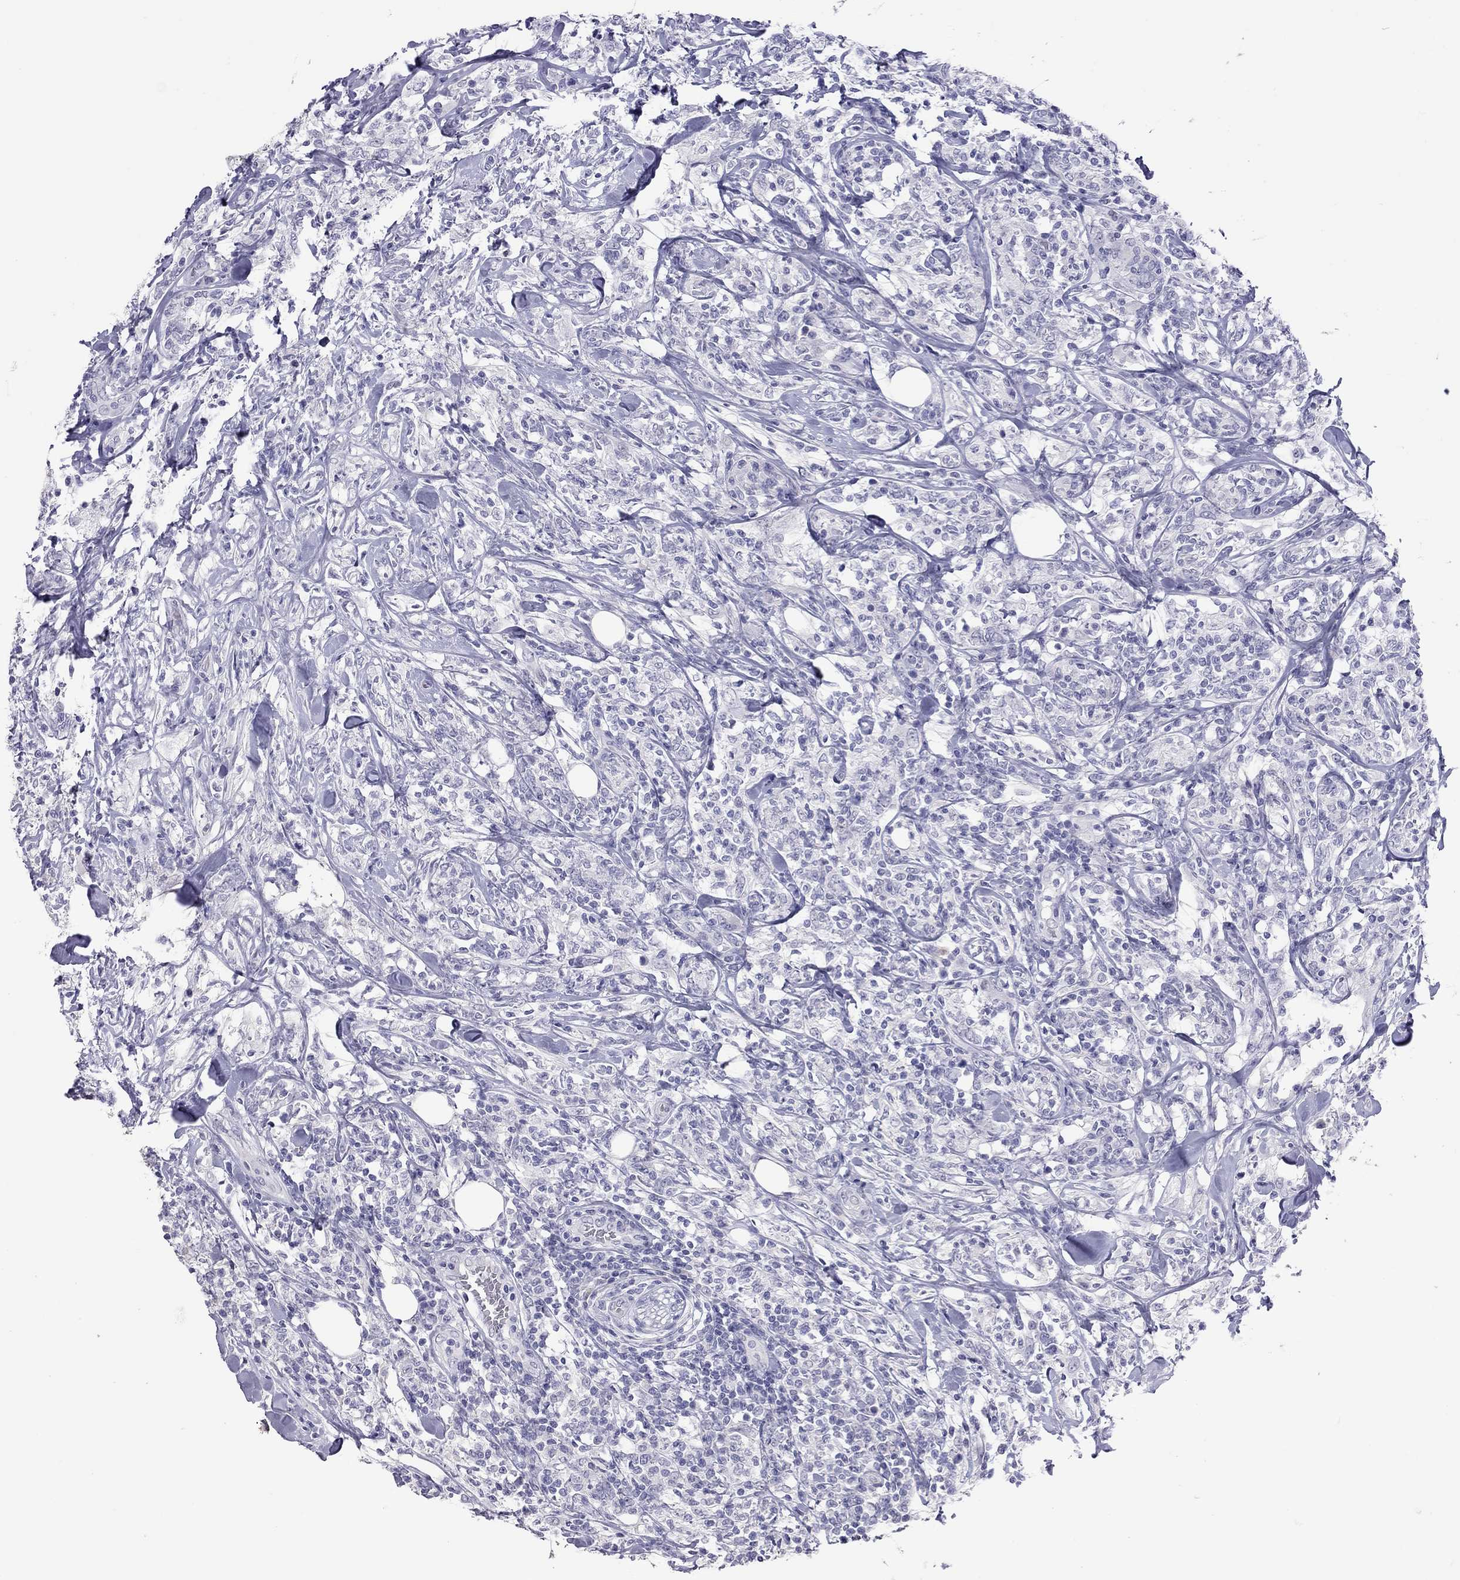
{"staining": {"intensity": "negative", "quantity": "none", "location": "none"}, "tissue": "lymphoma", "cell_type": "Tumor cells", "image_type": "cancer", "snomed": [{"axis": "morphology", "description": "Malignant lymphoma, non-Hodgkin's type, High grade"}, {"axis": "topography", "description": "Lymph node"}], "caption": "Protein analysis of malignant lymphoma, non-Hodgkin's type (high-grade) exhibits no significant positivity in tumor cells.", "gene": "MUC16", "patient": {"sex": "female", "age": 84}}